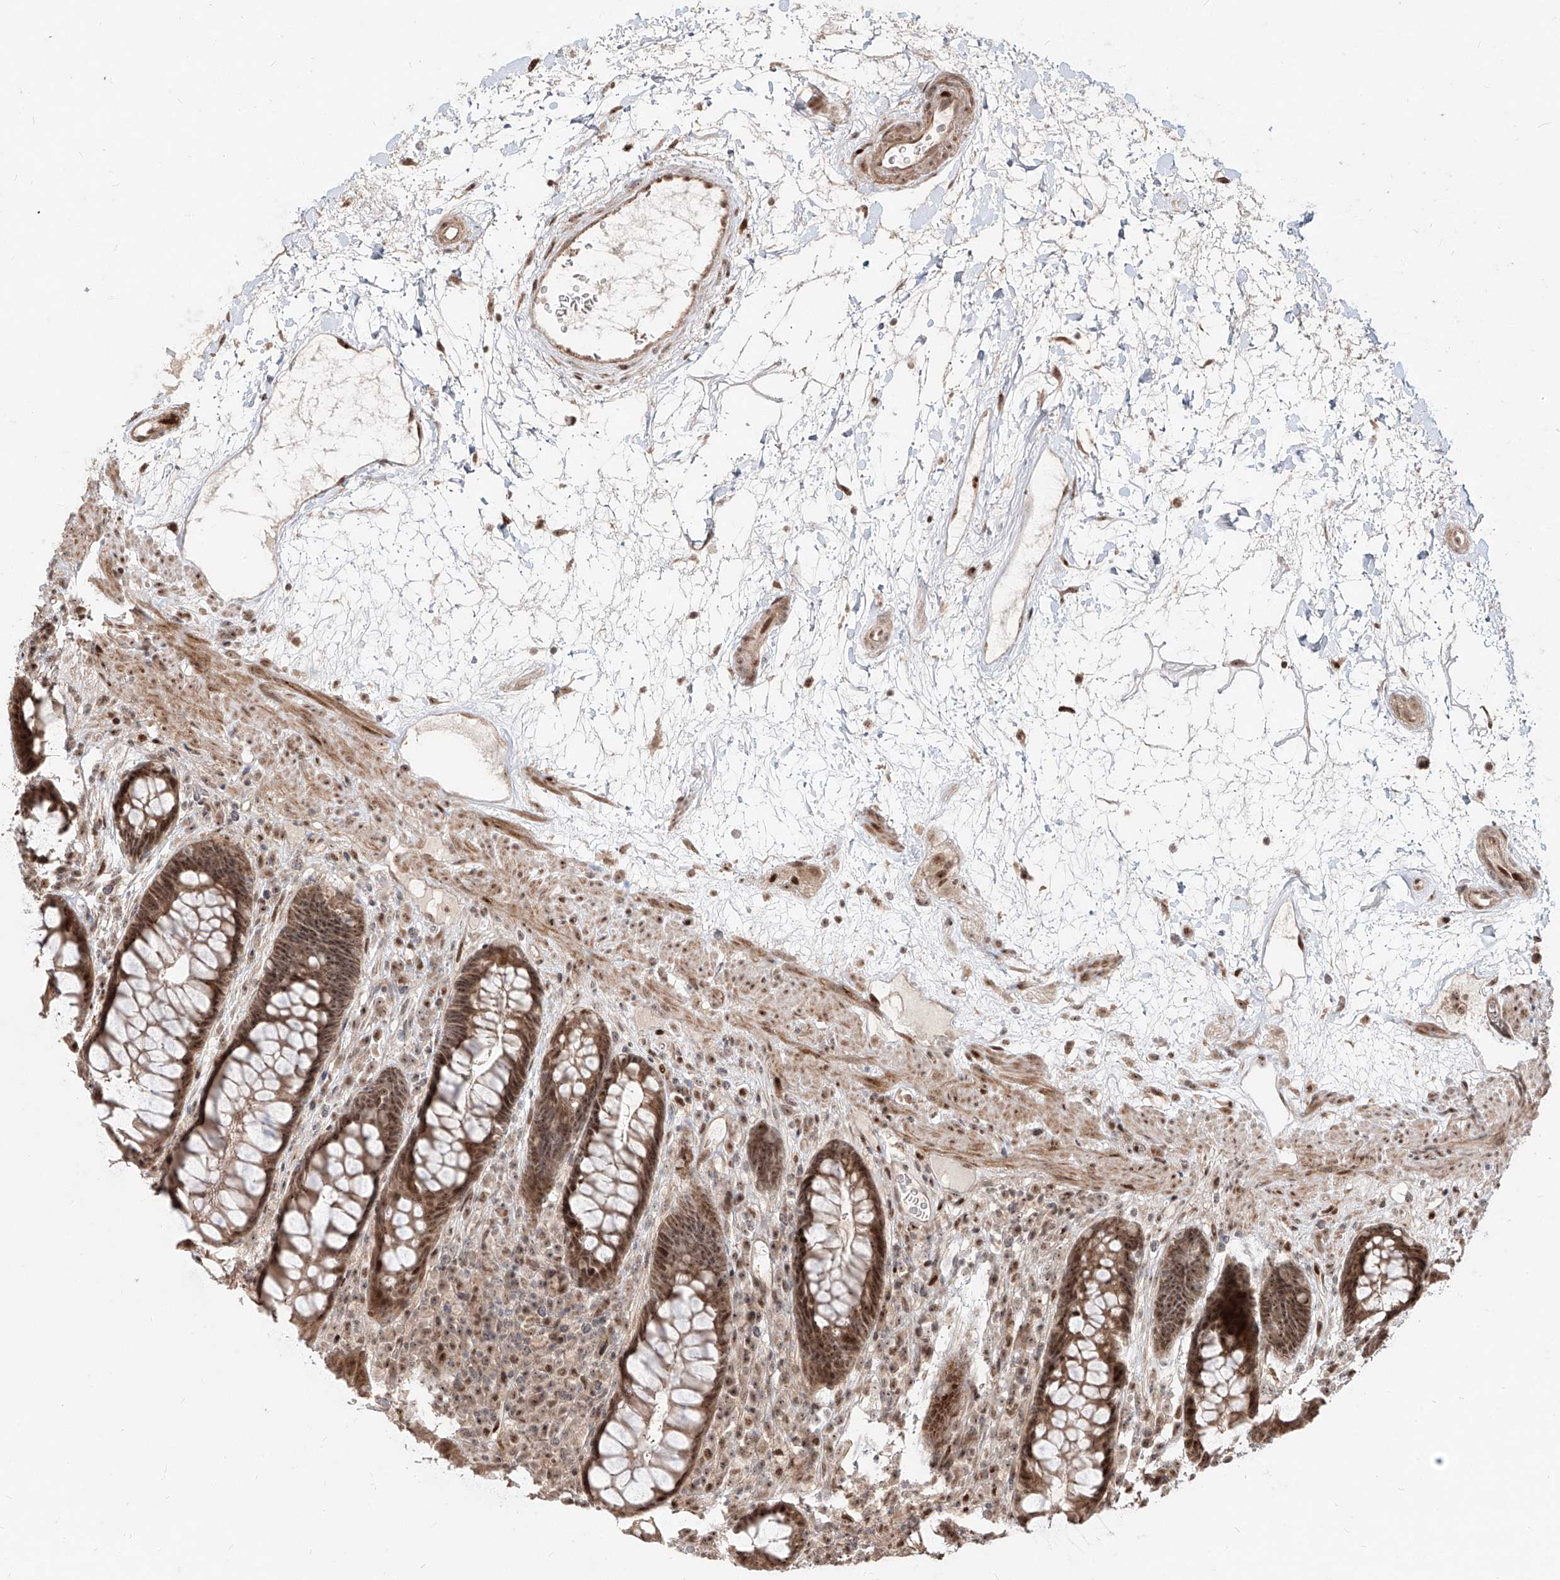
{"staining": {"intensity": "moderate", "quantity": ">75%", "location": "cytoplasmic/membranous,nuclear"}, "tissue": "rectum", "cell_type": "Glandular cells", "image_type": "normal", "snomed": [{"axis": "morphology", "description": "Normal tissue, NOS"}, {"axis": "topography", "description": "Rectum"}], "caption": "IHC (DAB) staining of unremarkable rectum shows moderate cytoplasmic/membranous,nuclear protein positivity in about >75% of glandular cells. (DAB IHC, brown staining for protein, blue staining for nuclei).", "gene": "ZNF710", "patient": {"sex": "male", "age": 64}}